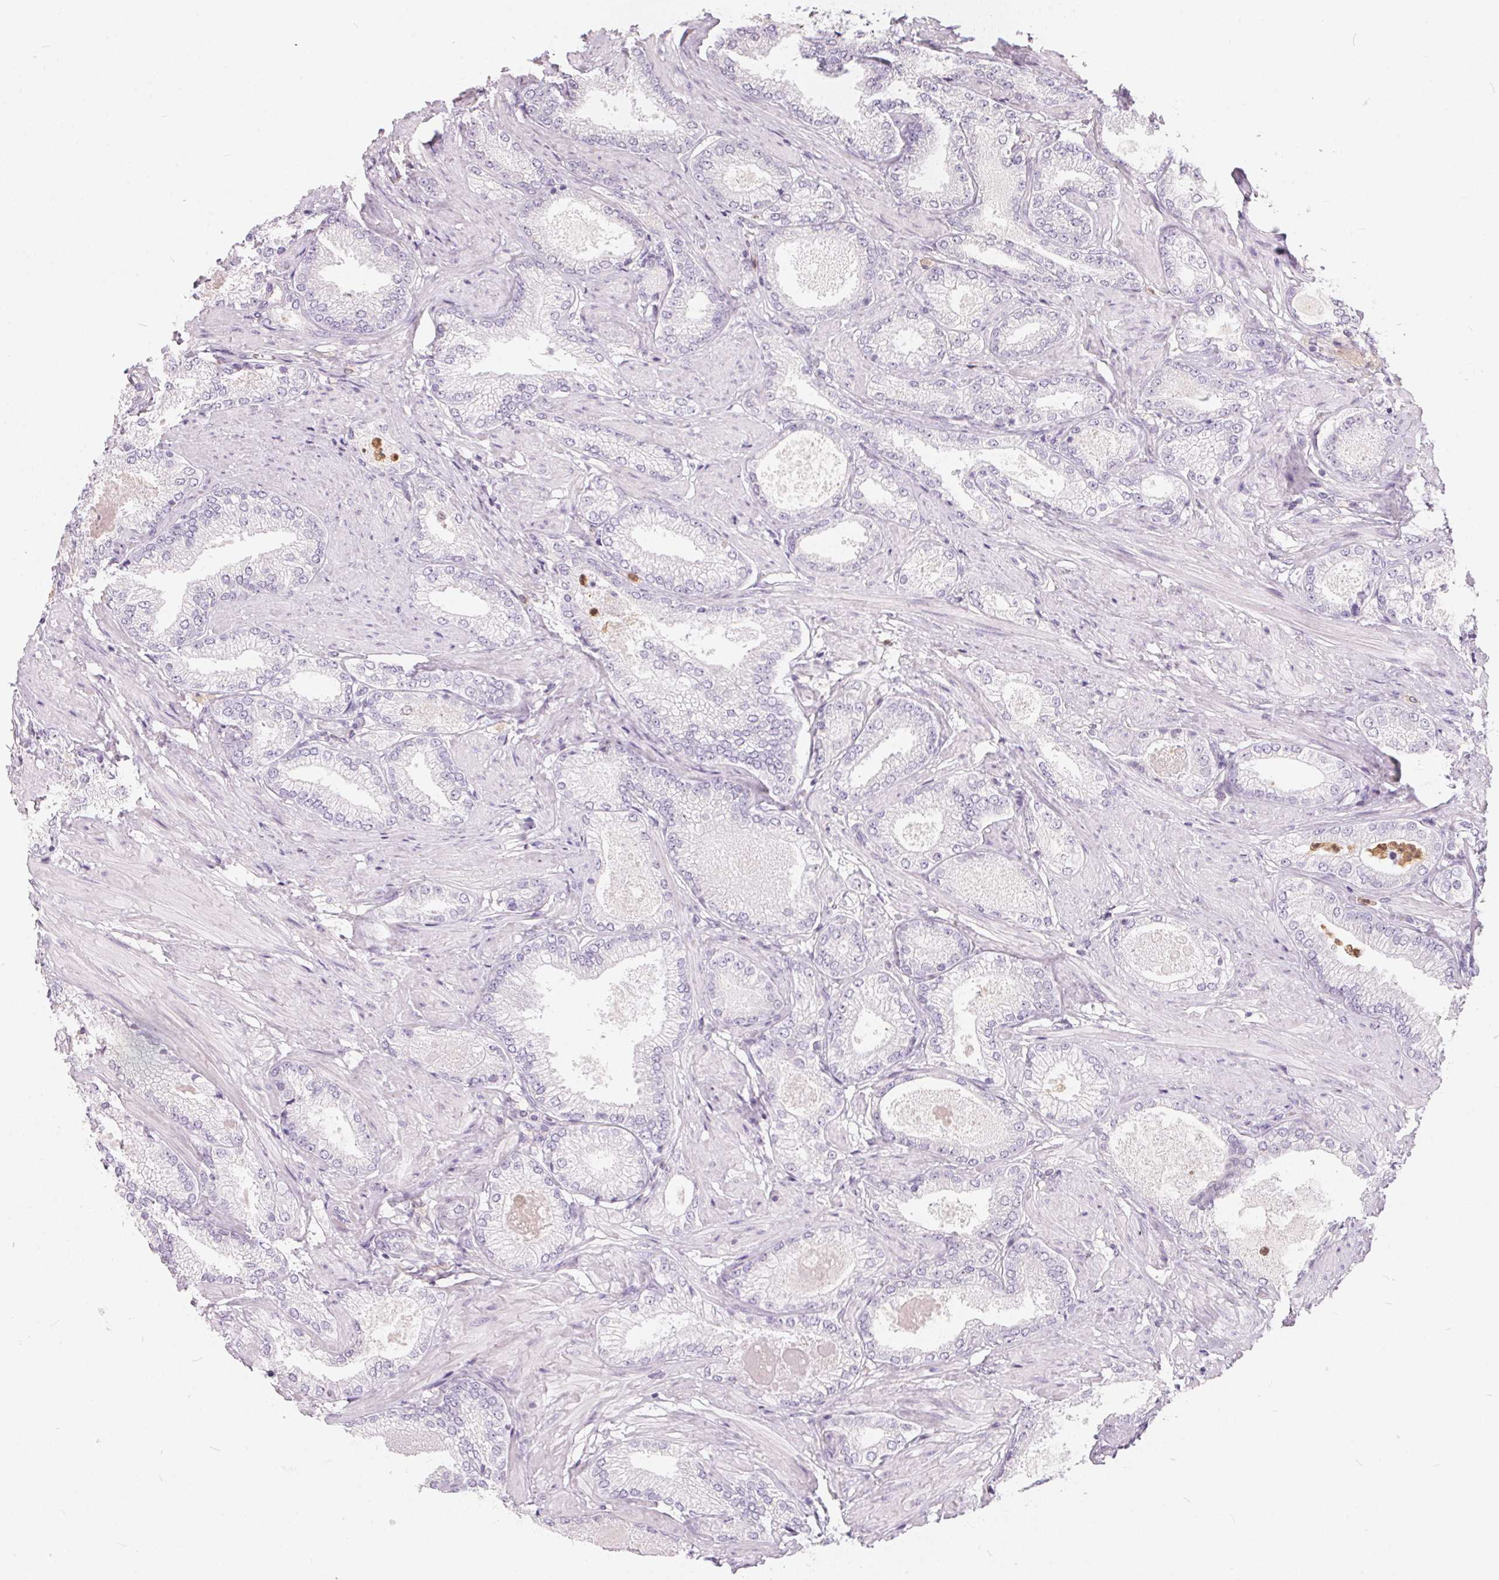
{"staining": {"intensity": "negative", "quantity": "none", "location": "none"}, "tissue": "prostate cancer", "cell_type": "Tumor cells", "image_type": "cancer", "snomed": [{"axis": "morphology", "description": "Adenocarcinoma, High grade"}, {"axis": "topography", "description": "Prostate and seminal vesicle, NOS"}], "caption": "Immunohistochemical staining of human prostate cancer shows no significant staining in tumor cells. Nuclei are stained in blue.", "gene": "SERPINB1", "patient": {"sex": "male", "age": 61}}